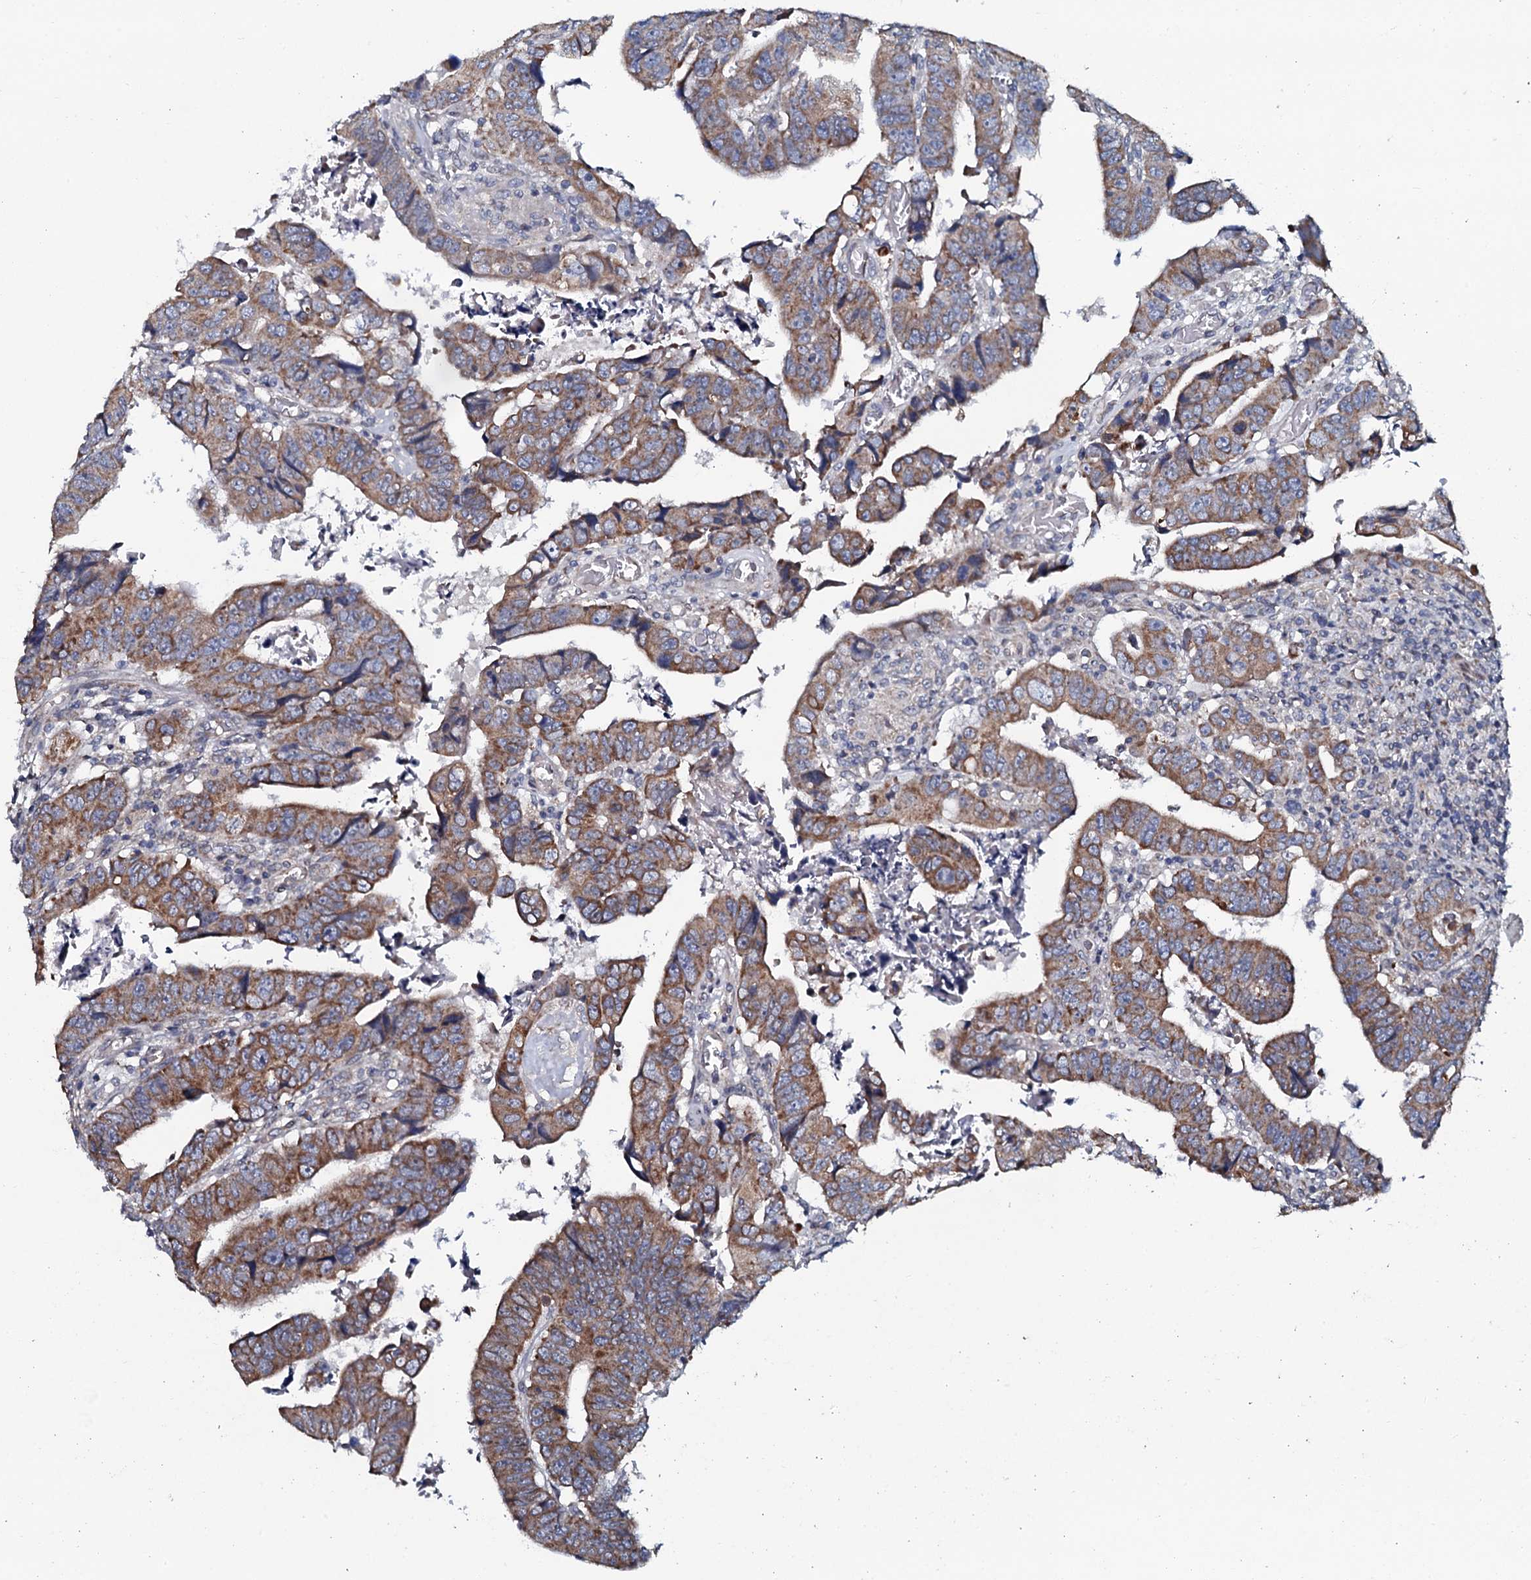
{"staining": {"intensity": "moderate", "quantity": ">75%", "location": "cytoplasmic/membranous"}, "tissue": "colorectal cancer", "cell_type": "Tumor cells", "image_type": "cancer", "snomed": [{"axis": "morphology", "description": "Normal tissue, NOS"}, {"axis": "morphology", "description": "Adenocarcinoma, NOS"}, {"axis": "topography", "description": "Rectum"}], "caption": "Tumor cells display medium levels of moderate cytoplasmic/membranous positivity in approximately >75% of cells in colorectal cancer (adenocarcinoma).", "gene": "KCTD4", "patient": {"sex": "female", "age": 65}}